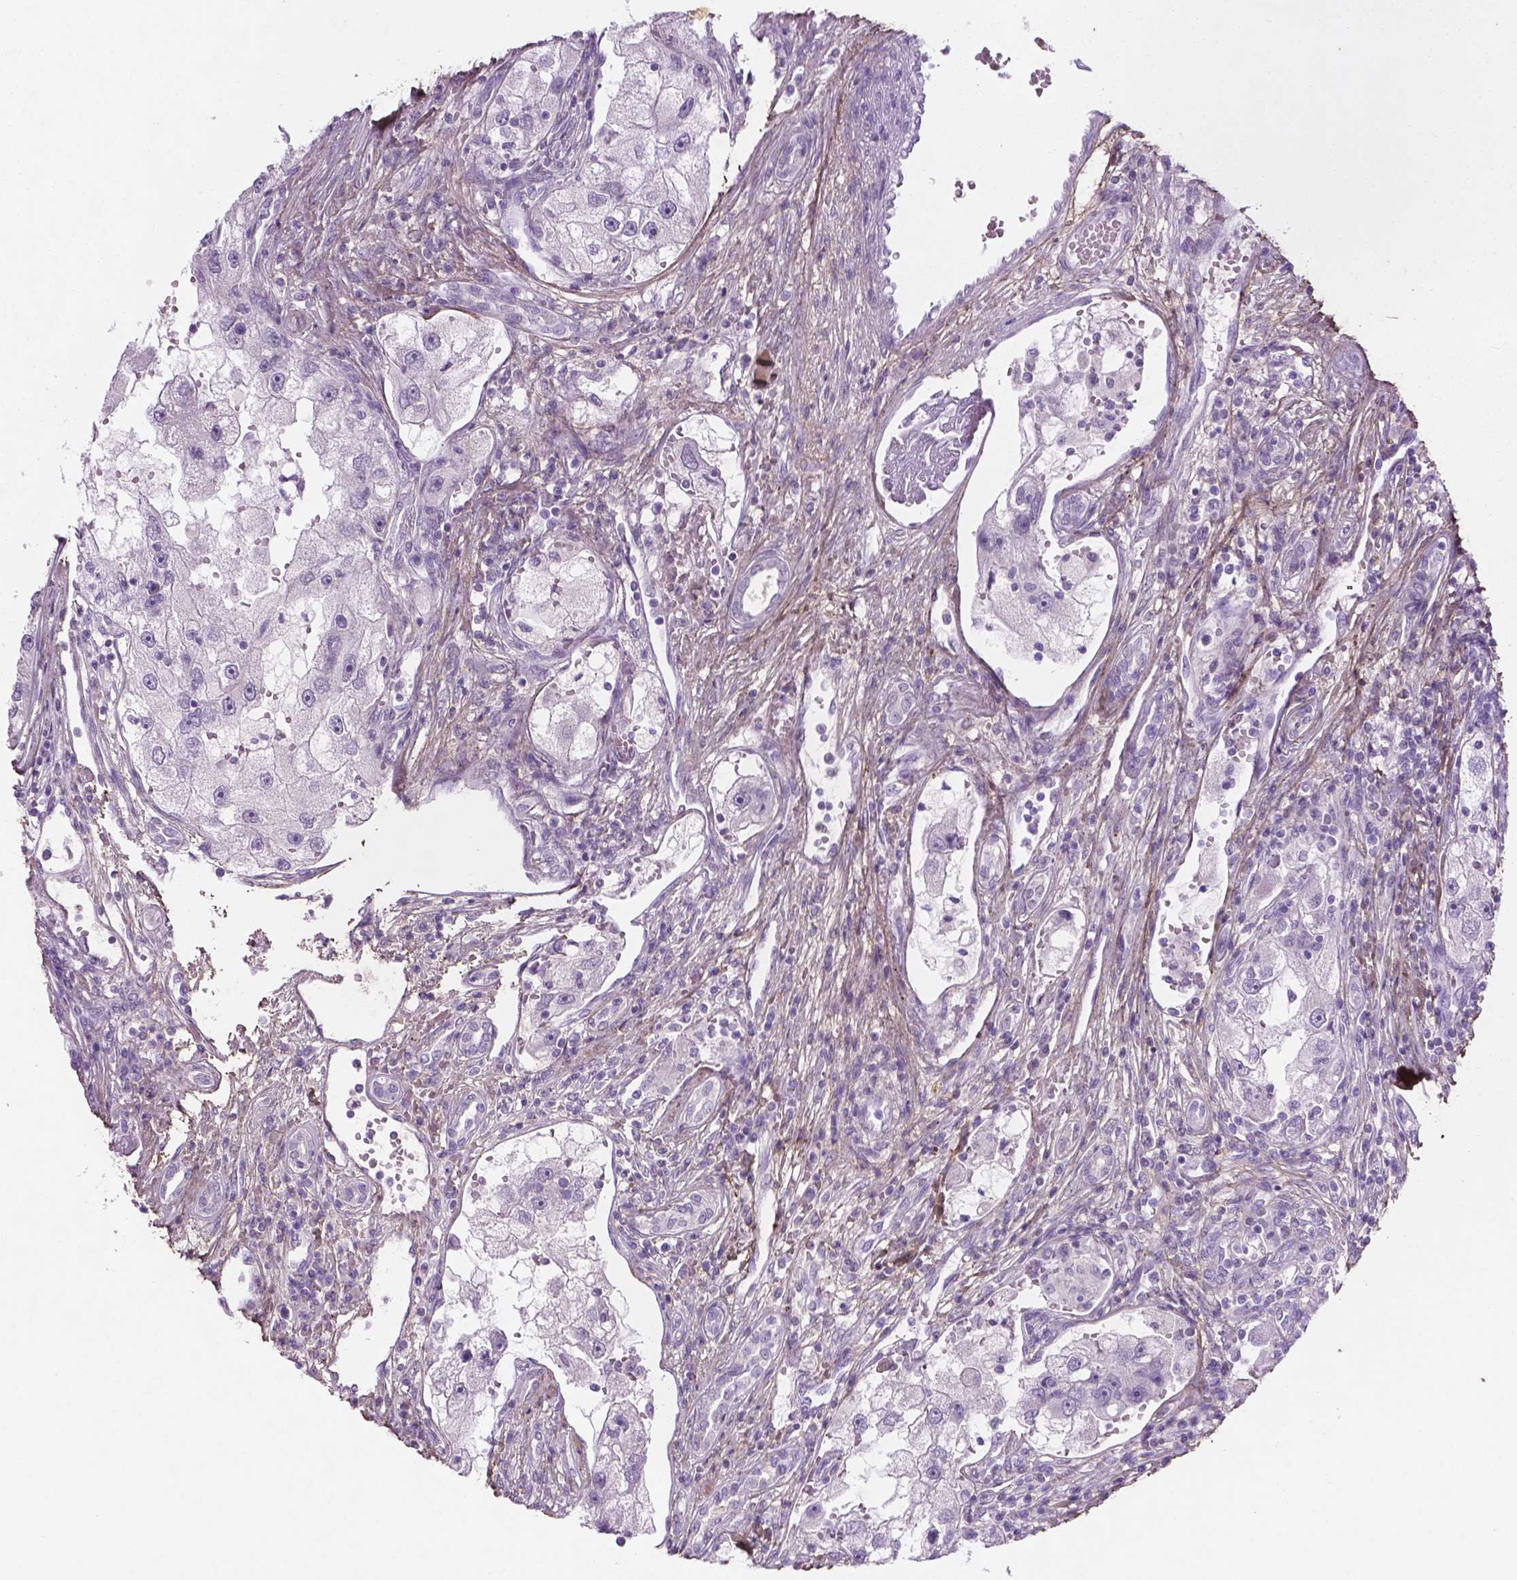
{"staining": {"intensity": "negative", "quantity": "none", "location": "none"}, "tissue": "renal cancer", "cell_type": "Tumor cells", "image_type": "cancer", "snomed": [{"axis": "morphology", "description": "Adenocarcinoma, NOS"}, {"axis": "topography", "description": "Kidney"}], "caption": "DAB immunohistochemical staining of renal cancer reveals no significant expression in tumor cells.", "gene": "DLG2", "patient": {"sex": "male", "age": 63}}